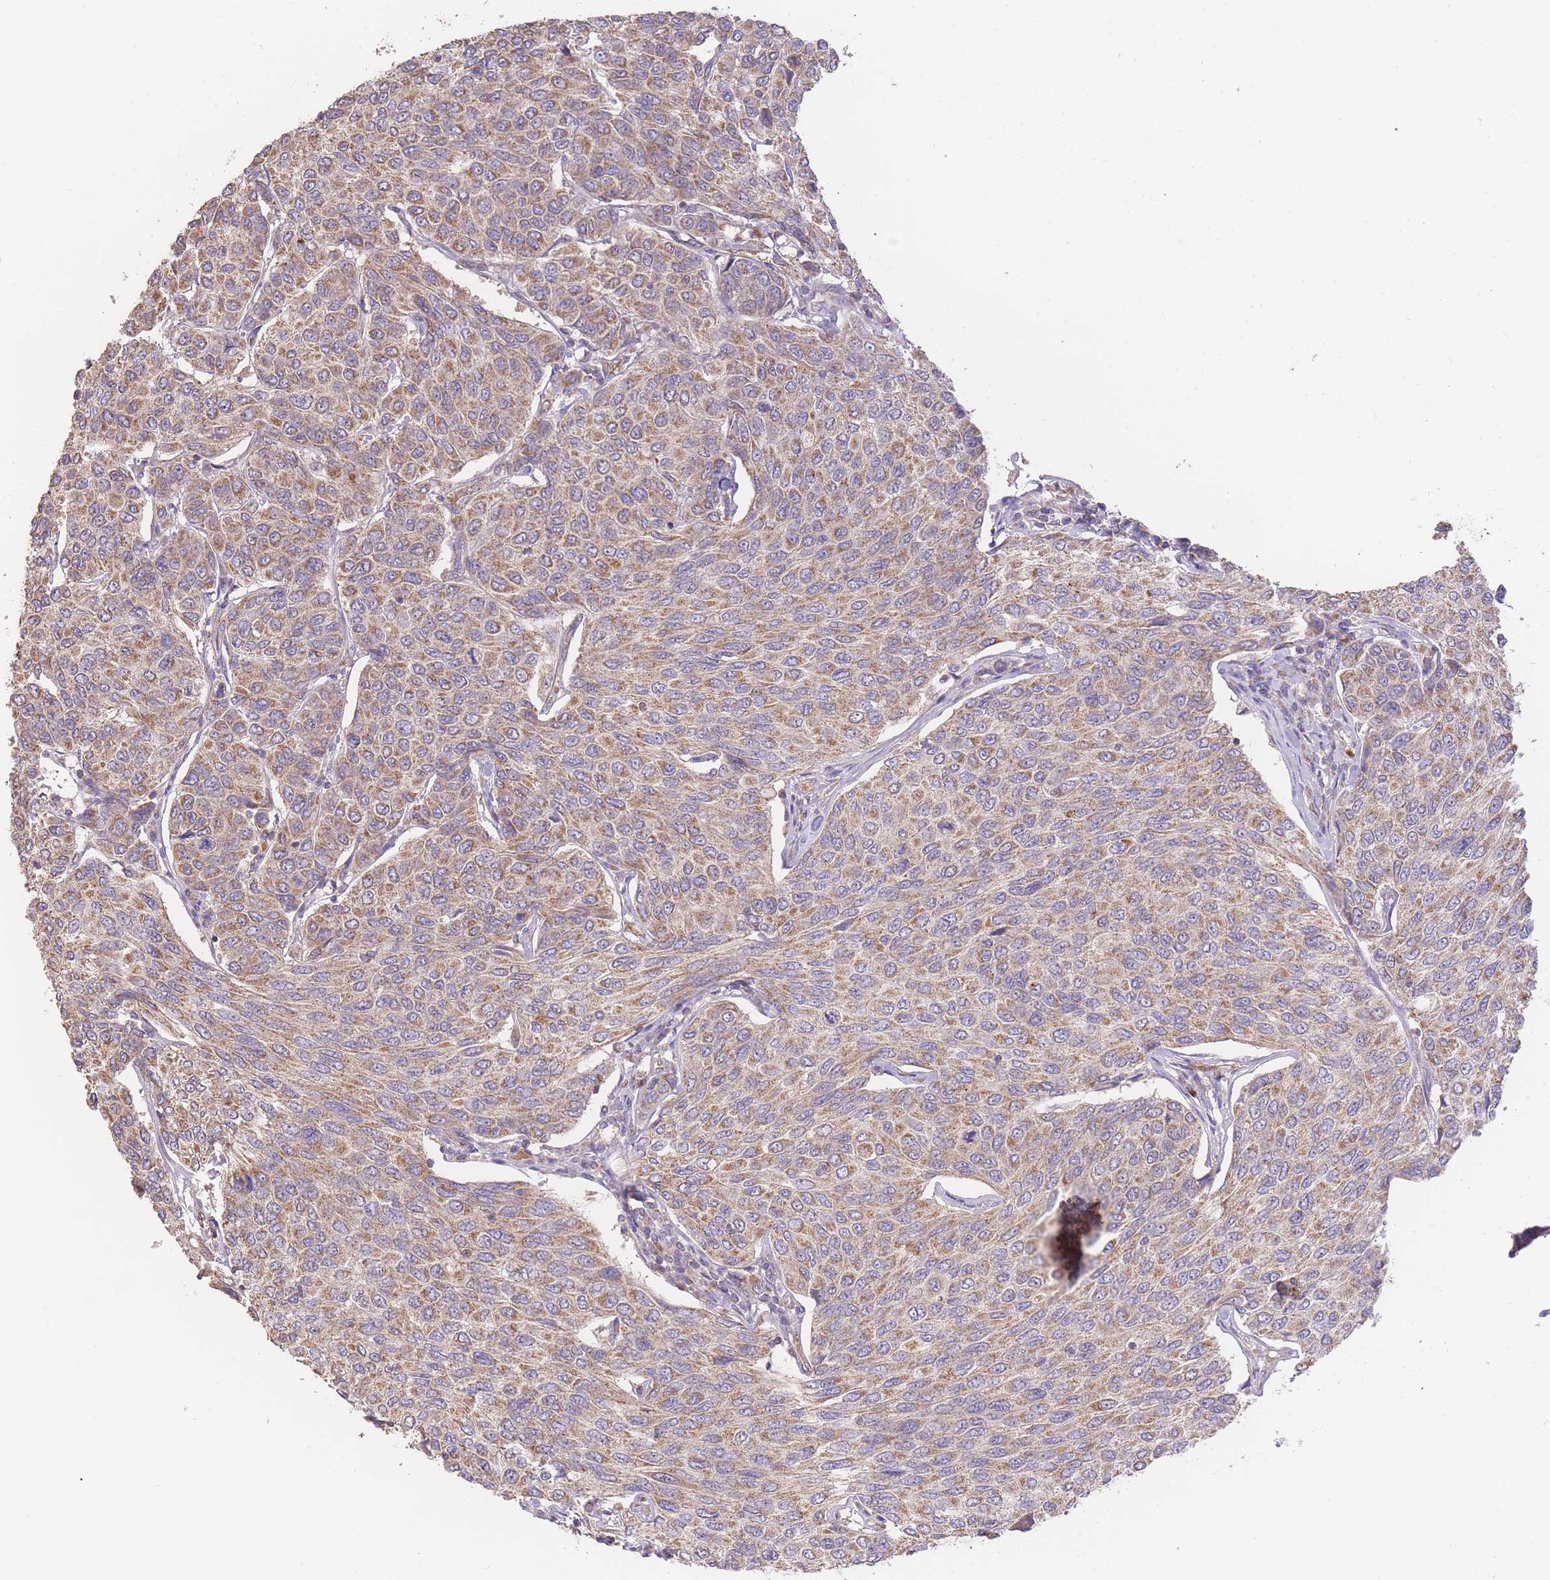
{"staining": {"intensity": "moderate", "quantity": ">75%", "location": "cytoplasmic/membranous"}, "tissue": "breast cancer", "cell_type": "Tumor cells", "image_type": "cancer", "snomed": [{"axis": "morphology", "description": "Duct carcinoma"}, {"axis": "topography", "description": "Breast"}], "caption": "Immunohistochemical staining of human invasive ductal carcinoma (breast) demonstrates medium levels of moderate cytoplasmic/membranous positivity in approximately >75% of tumor cells.", "gene": "PREP", "patient": {"sex": "female", "age": 55}}